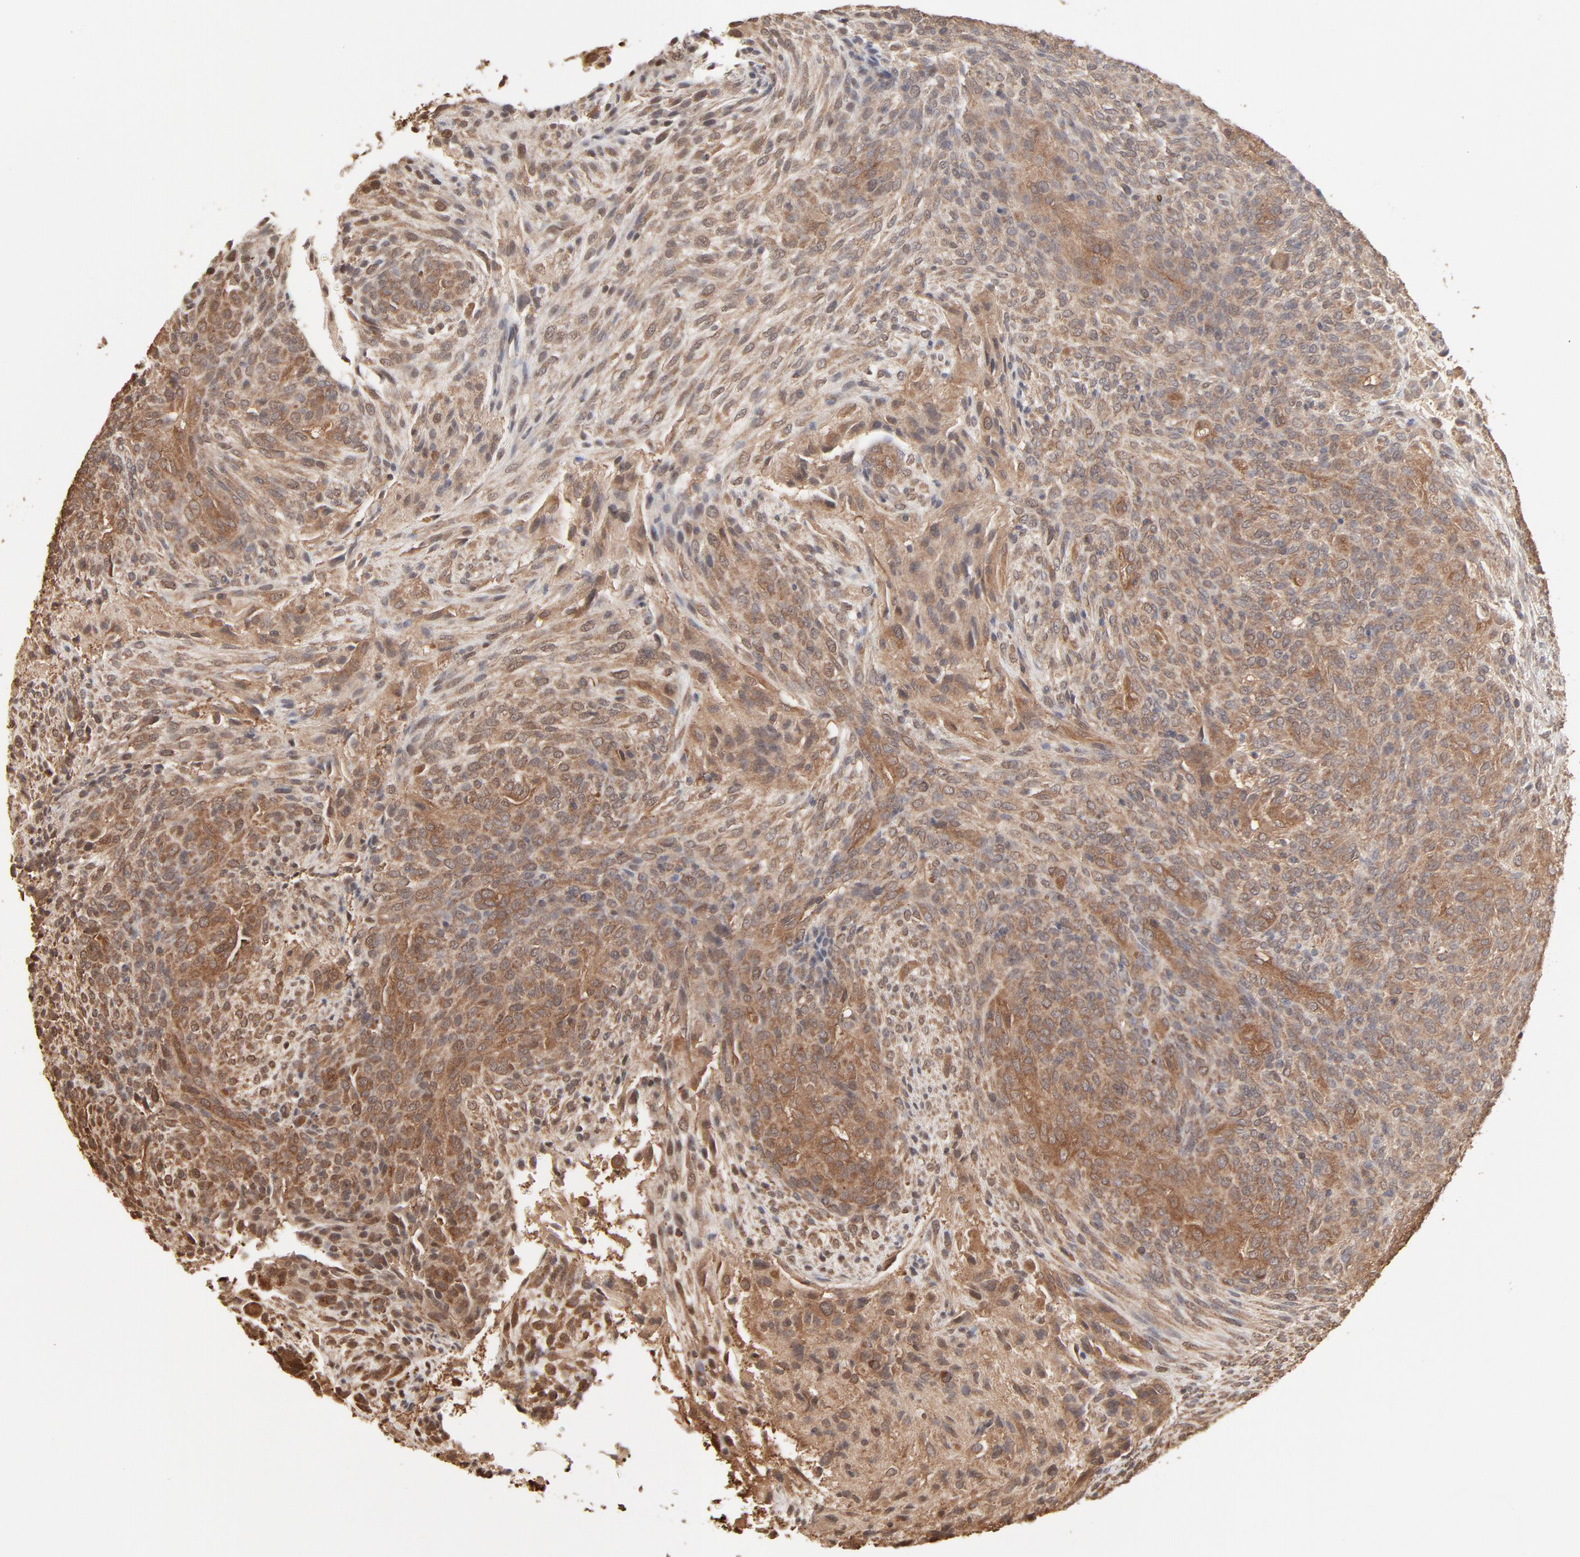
{"staining": {"intensity": "moderate", "quantity": ">75%", "location": "cytoplasmic/membranous"}, "tissue": "glioma", "cell_type": "Tumor cells", "image_type": "cancer", "snomed": [{"axis": "morphology", "description": "Glioma, malignant, High grade"}, {"axis": "topography", "description": "Cerebral cortex"}], "caption": "Brown immunohistochemical staining in human malignant high-grade glioma displays moderate cytoplasmic/membranous expression in about >75% of tumor cells.", "gene": "PPP2CA", "patient": {"sex": "female", "age": 55}}